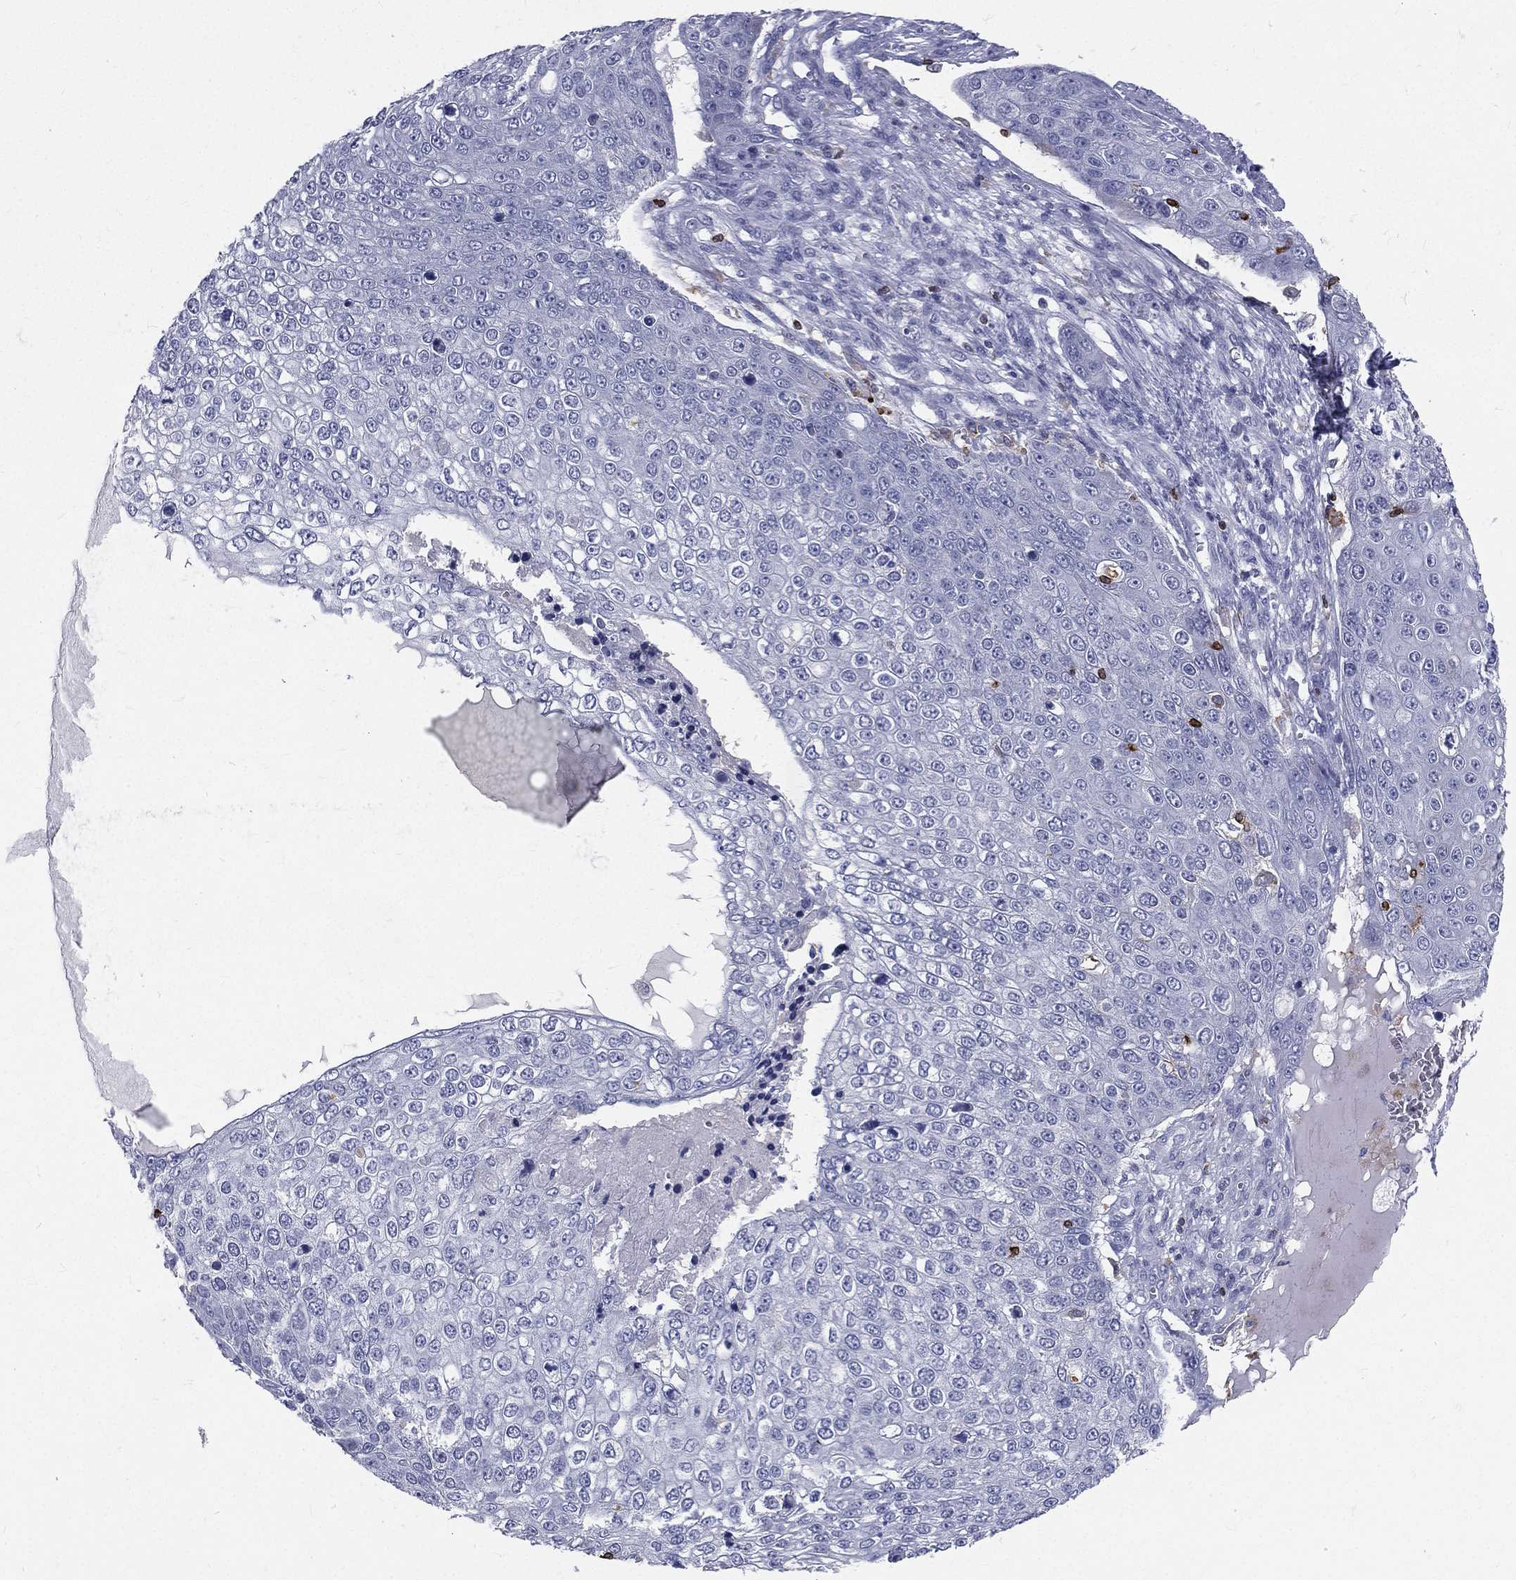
{"staining": {"intensity": "negative", "quantity": "none", "location": "none"}, "tissue": "skin cancer", "cell_type": "Tumor cells", "image_type": "cancer", "snomed": [{"axis": "morphology", "description": "Squamous cell carcinoma, NOS"}, {"axis": "topography", "description": "Skin"}], "caption": "Immunohistochemical staining of skin cancer reveals no significant staining in tumor cells.", "gene": "CTSW", "patient": {"sex": "male", "age": 71}}